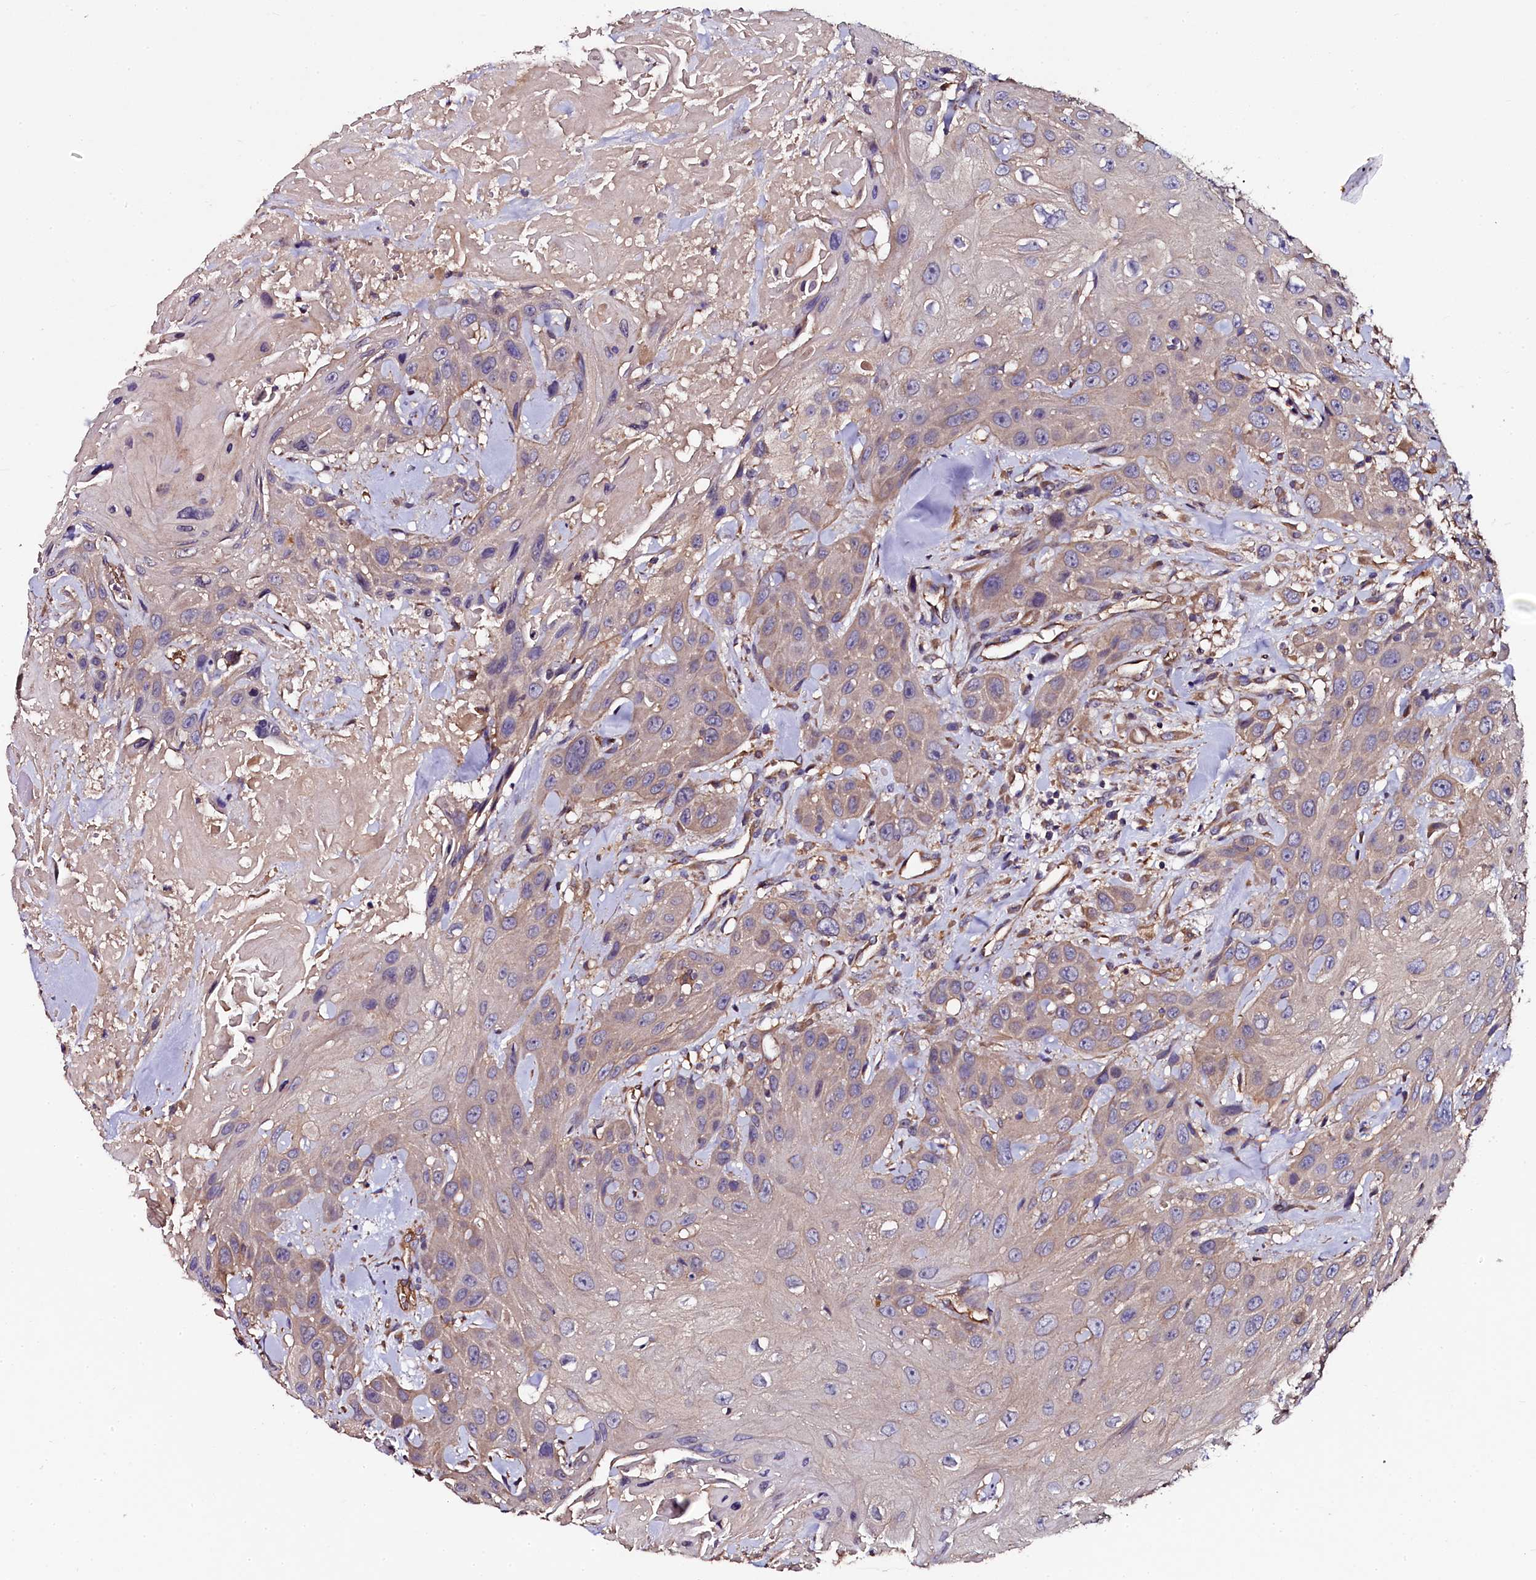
{"staining": {"intensity": "weak", "quantity": "<25%", "location": "cytoplasmic/membranous"}, "tissue": "head and neck cancer", "cell_type": "Tumor cells", "image_type": "cancer", "snomed": [{"axis": "morphology", "description": "Squamous cell carcinoma, NOS"}, {"axis": "topography", "description": "Head-Neck"}], "caption": "Photomicrograph shows no protein staining in tumor cells of head and neck cancer (squamous cell carcinoma) tissue.", "gene": "APPL2", "patient": {"sex": "male", "age": 81}}